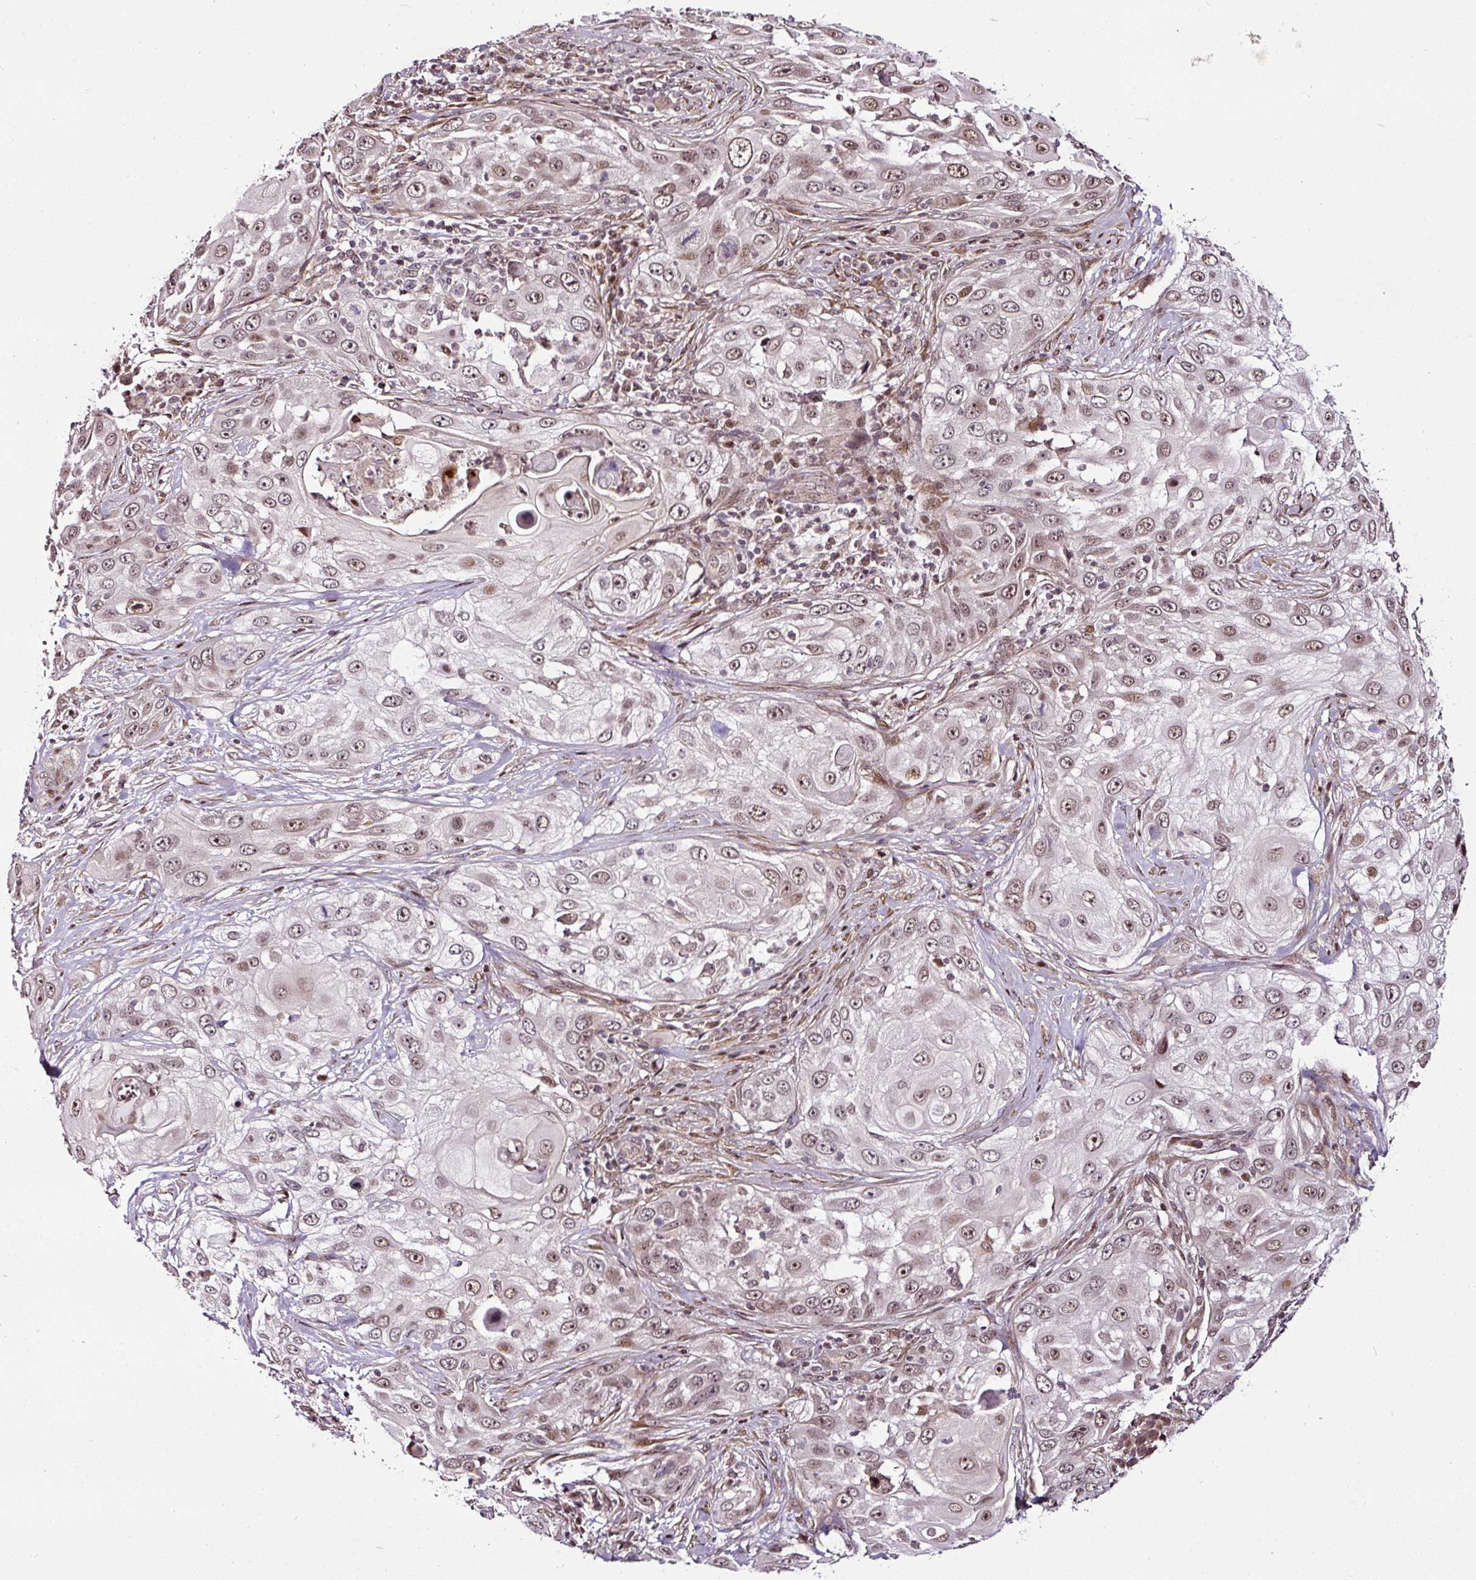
{"staining": {"intensity": "weak", "quantity": ">75%", "location": "nuclear"}, "tissue": "skin cancer", "cell_type": "Tumor cells", "image_type": "cancer", "snomed": [{"axis": "morphology", "description": "Squamous cell carcinoma, NOS"}, {"axis": "topography", "description": "Skin"}], "caption": "A low amount of weak nuclear positivity is appreciated in about >75% of tumor cells in skin squamous cell carcinoma tissue. (DAB (3,3'-diaminobenzidine) IHC with brightfield microscopy, high magnification).", "gene": "COPRS", "patient": {"sex": "female", "age": 44}}